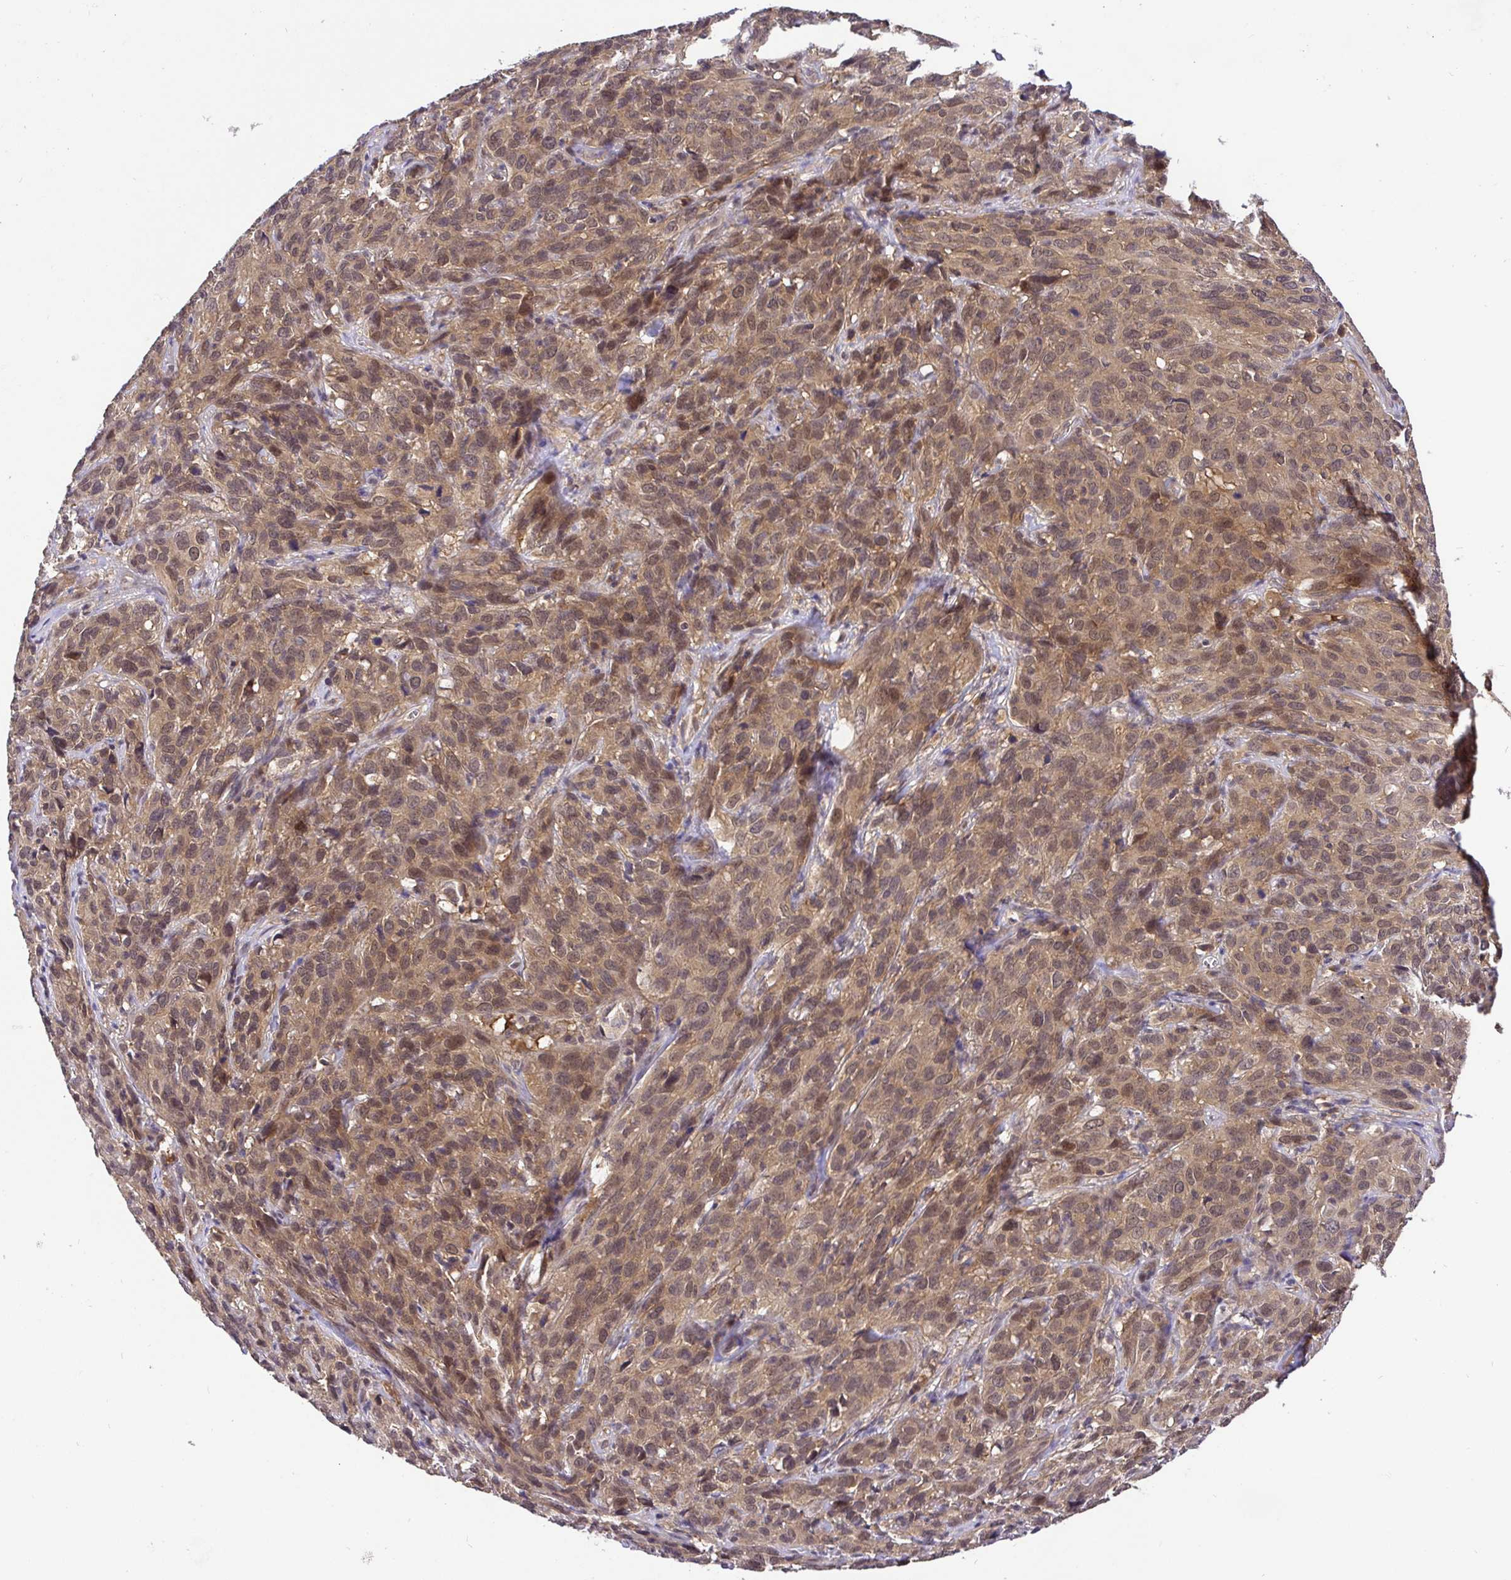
{"staining": {"intensity": "moderate", "quantity": ">75%", "location": "cytoplasmic/membranous,nuclear"}, "tissue": "cervical cancer", "cell_type": "Tumor cells", "image_type": "cancer", "snomed": [{"axis": "morphology", "description": "Squamous cell carcinoma, NOS"}, {"axis": "topography", "description": "Cervix"}], "caption": "Cervical cancer (squamous cell carcinoma) stained with DAB (3,3'-diaminobenzidine) immunohistochemistry exhibits medium levels of moderate cytoplasmic/membranous and nuclear expression in approximately >75% of tumor cells. (DAB (3,3'-diaminobenzidine) IHC, brown staining for protein, blue staining for nuclei).", "gene": "UBE2M", "patient": {"sex": "female", "age": 51}}